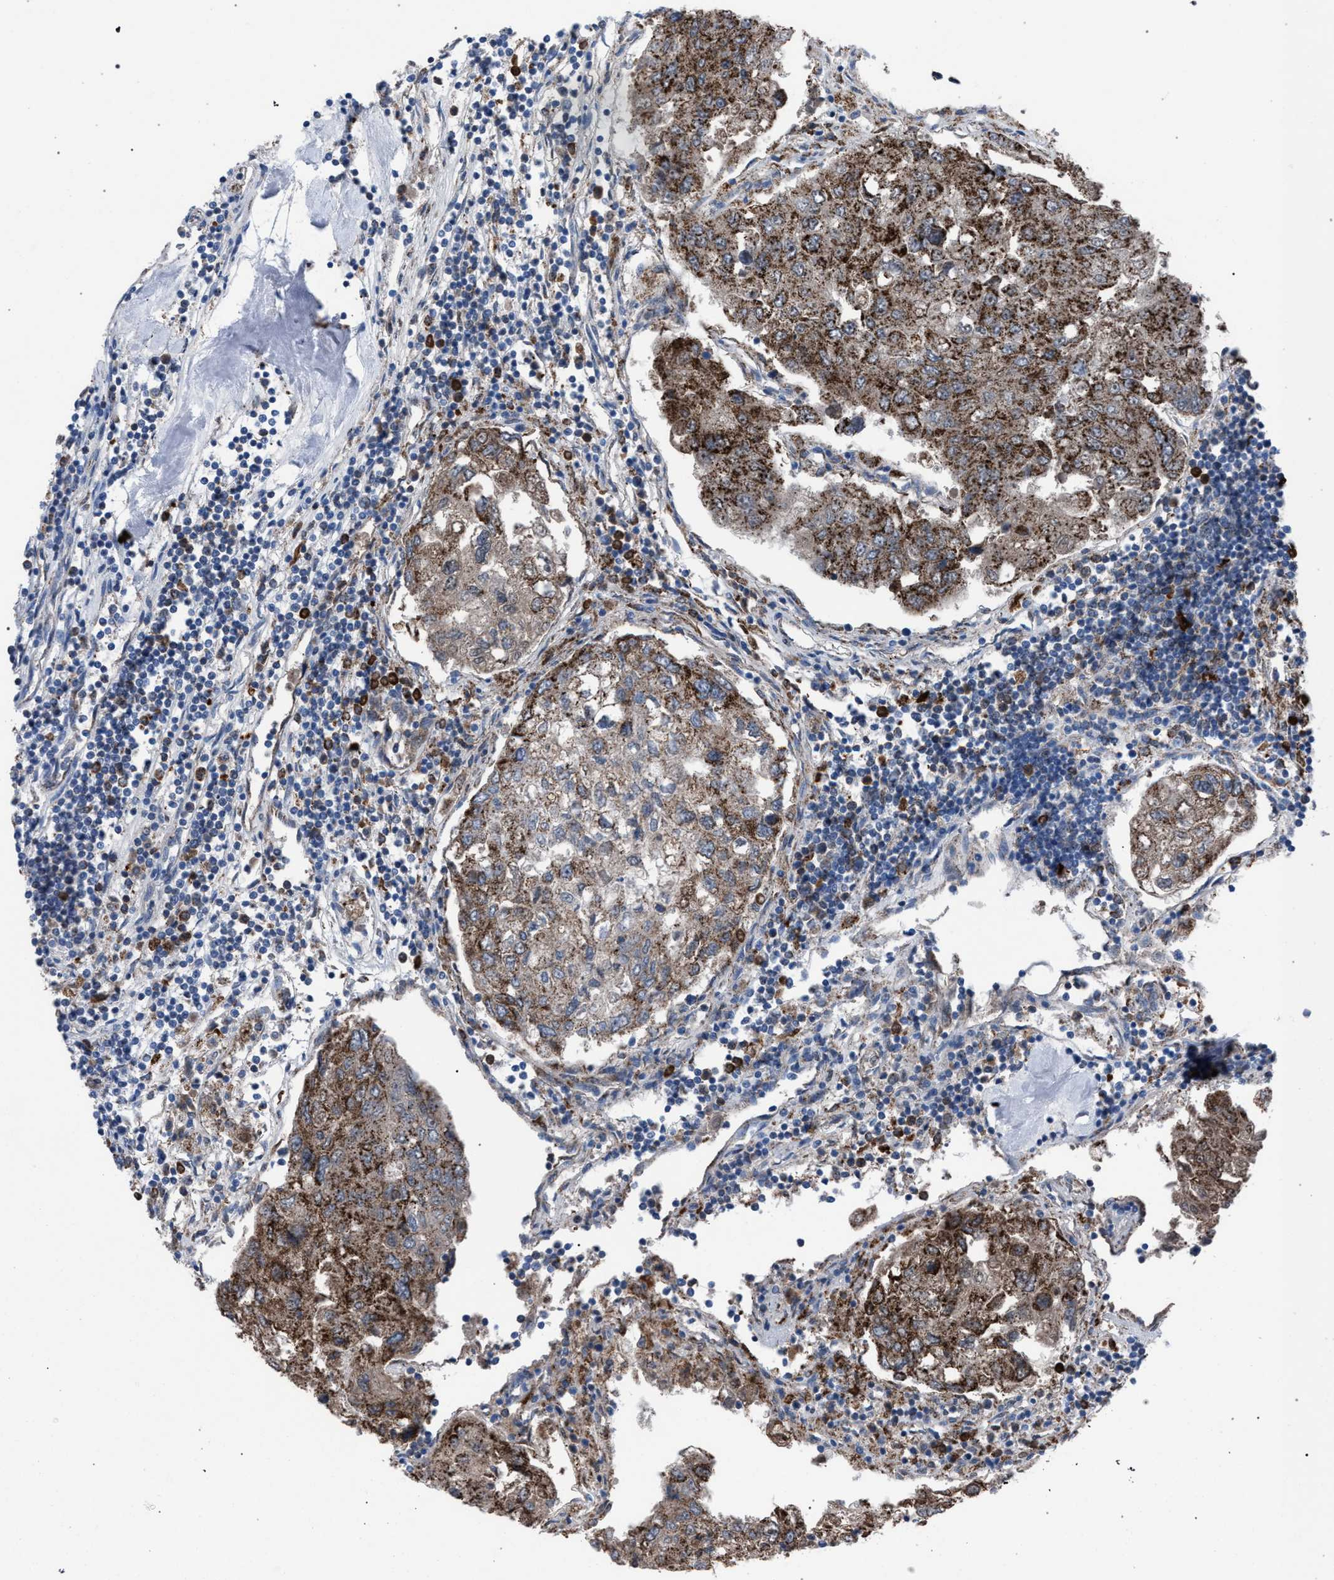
{"staining": {"intensity": "moderate", "quantity": ">75%", "location": "cytoplasmic/membranous"}, "tissue": "urothelial cancer", "cell_type": "Tumor cells", "image_type": "cancer", "snomed": [{"axis": "morphology", "description": "Urothelial carcinoma, High grade"}, {"axis": "topography", "description": "Lymph node"}, {"axis": "topography", "description": "Urinary bladder"}], "caption": "Protein expression analysis of human urothelial cancer reveals moderate cytoplasmic/membranous positivity in about >75% of tumor cells.", "gene": "HSD17B4", "patient": {"sex": "male", "age": 51}}